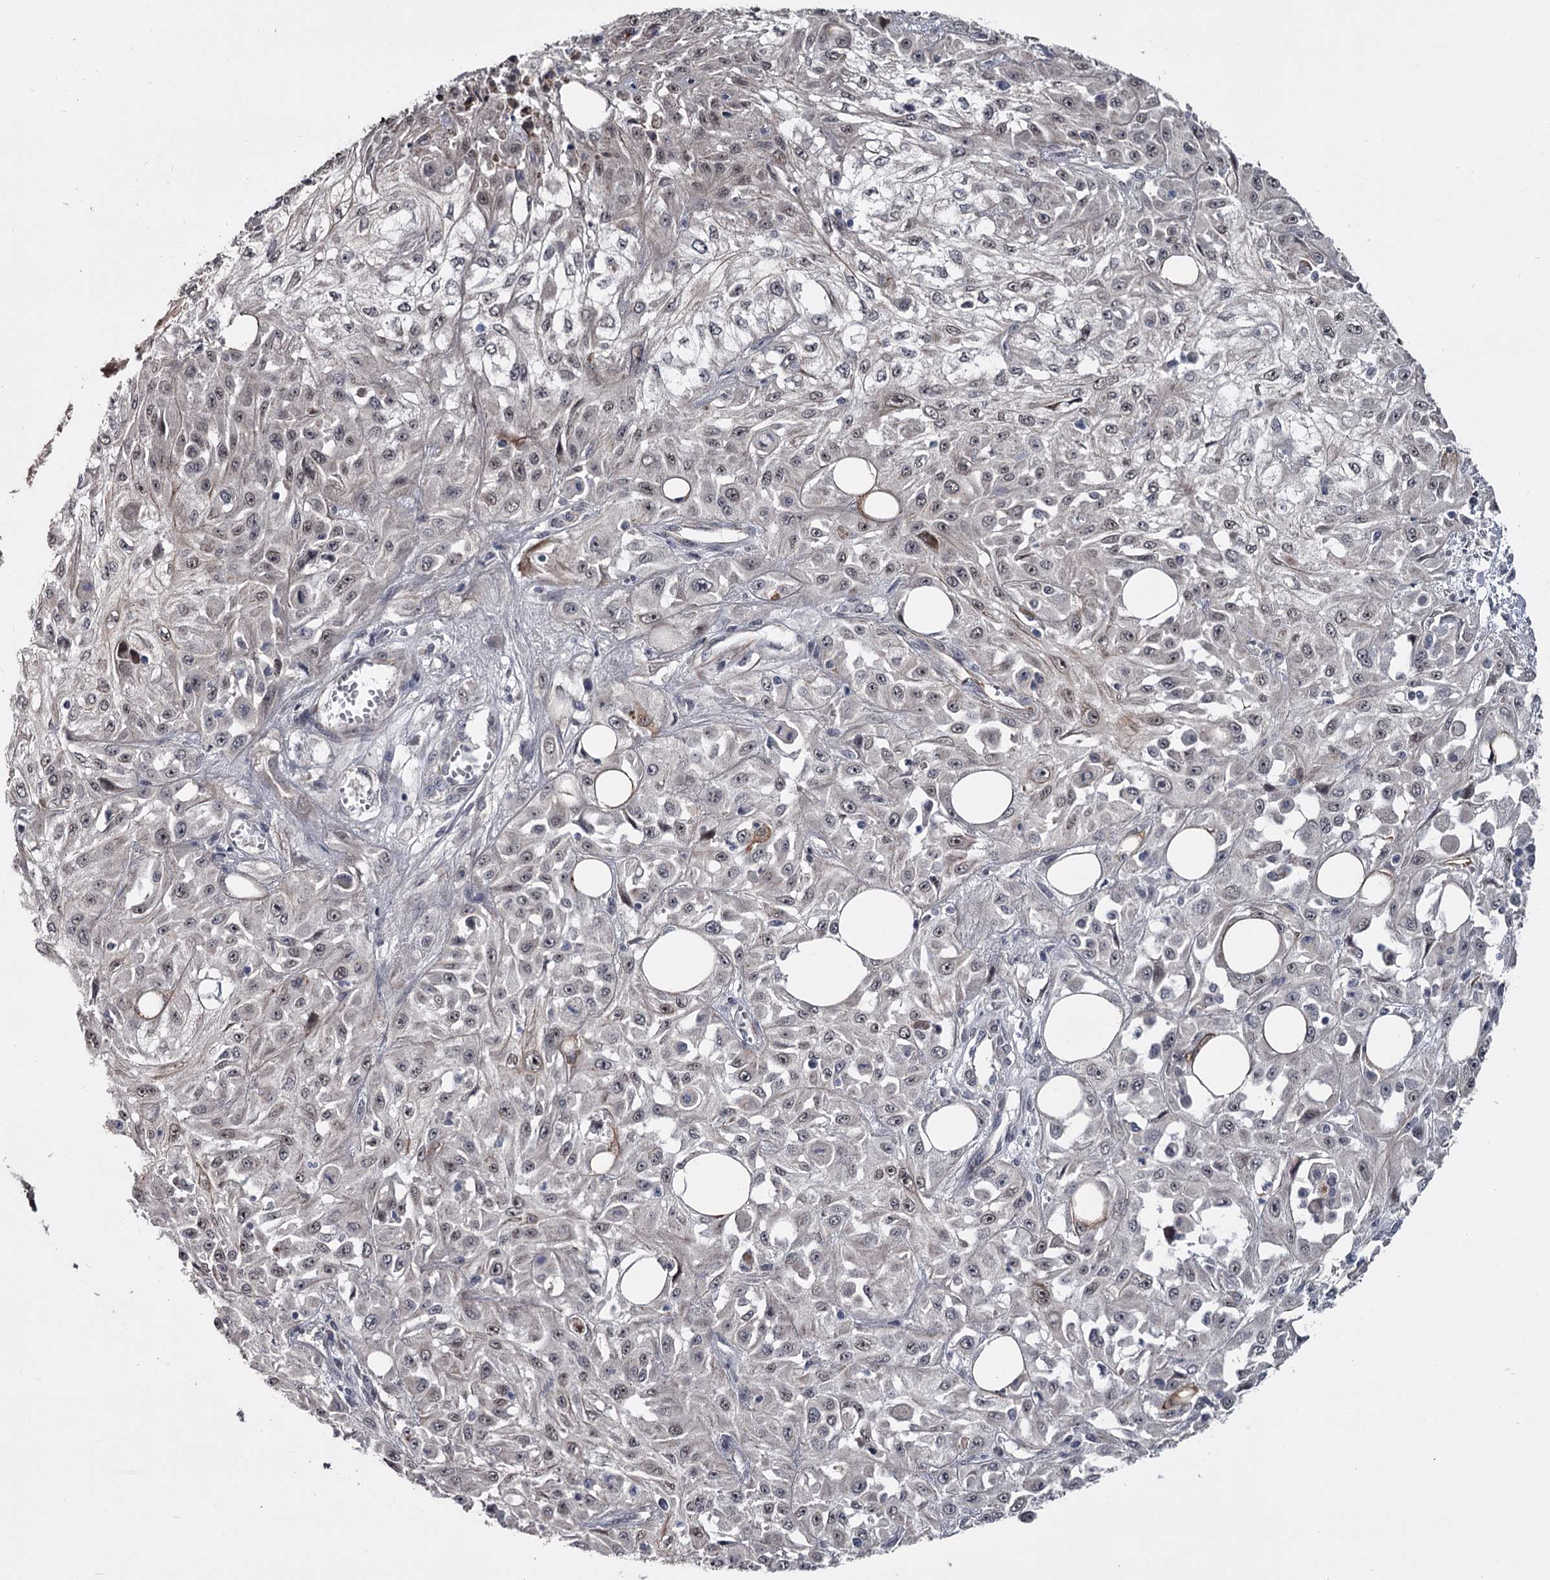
{"staining": {"intensity": "weak", "quantity": ">75%", "location": "nuclear"}, "tissue": "skin cancer", "cell_type": "Tumor cells", "image_type": "cancer", "snomed": [{"axis": "morphology", "description": "Squamous cell carcinoma, NOS"}, {"axis": "morphology", "description": "Squamous cell carcinoma, metastatic, NOS"}, {"axis": "topography", "description": "Skin"}, {"axis": "topography", "description": "Lymph node"}], "caption": "Tumor cells reveal low levels of weak nuclear expression in approximately >75% of cells in human skin squamous cell carcinoma.", "gene": "PRPF40B", "patient": {"sex": "male", "age": 75}}